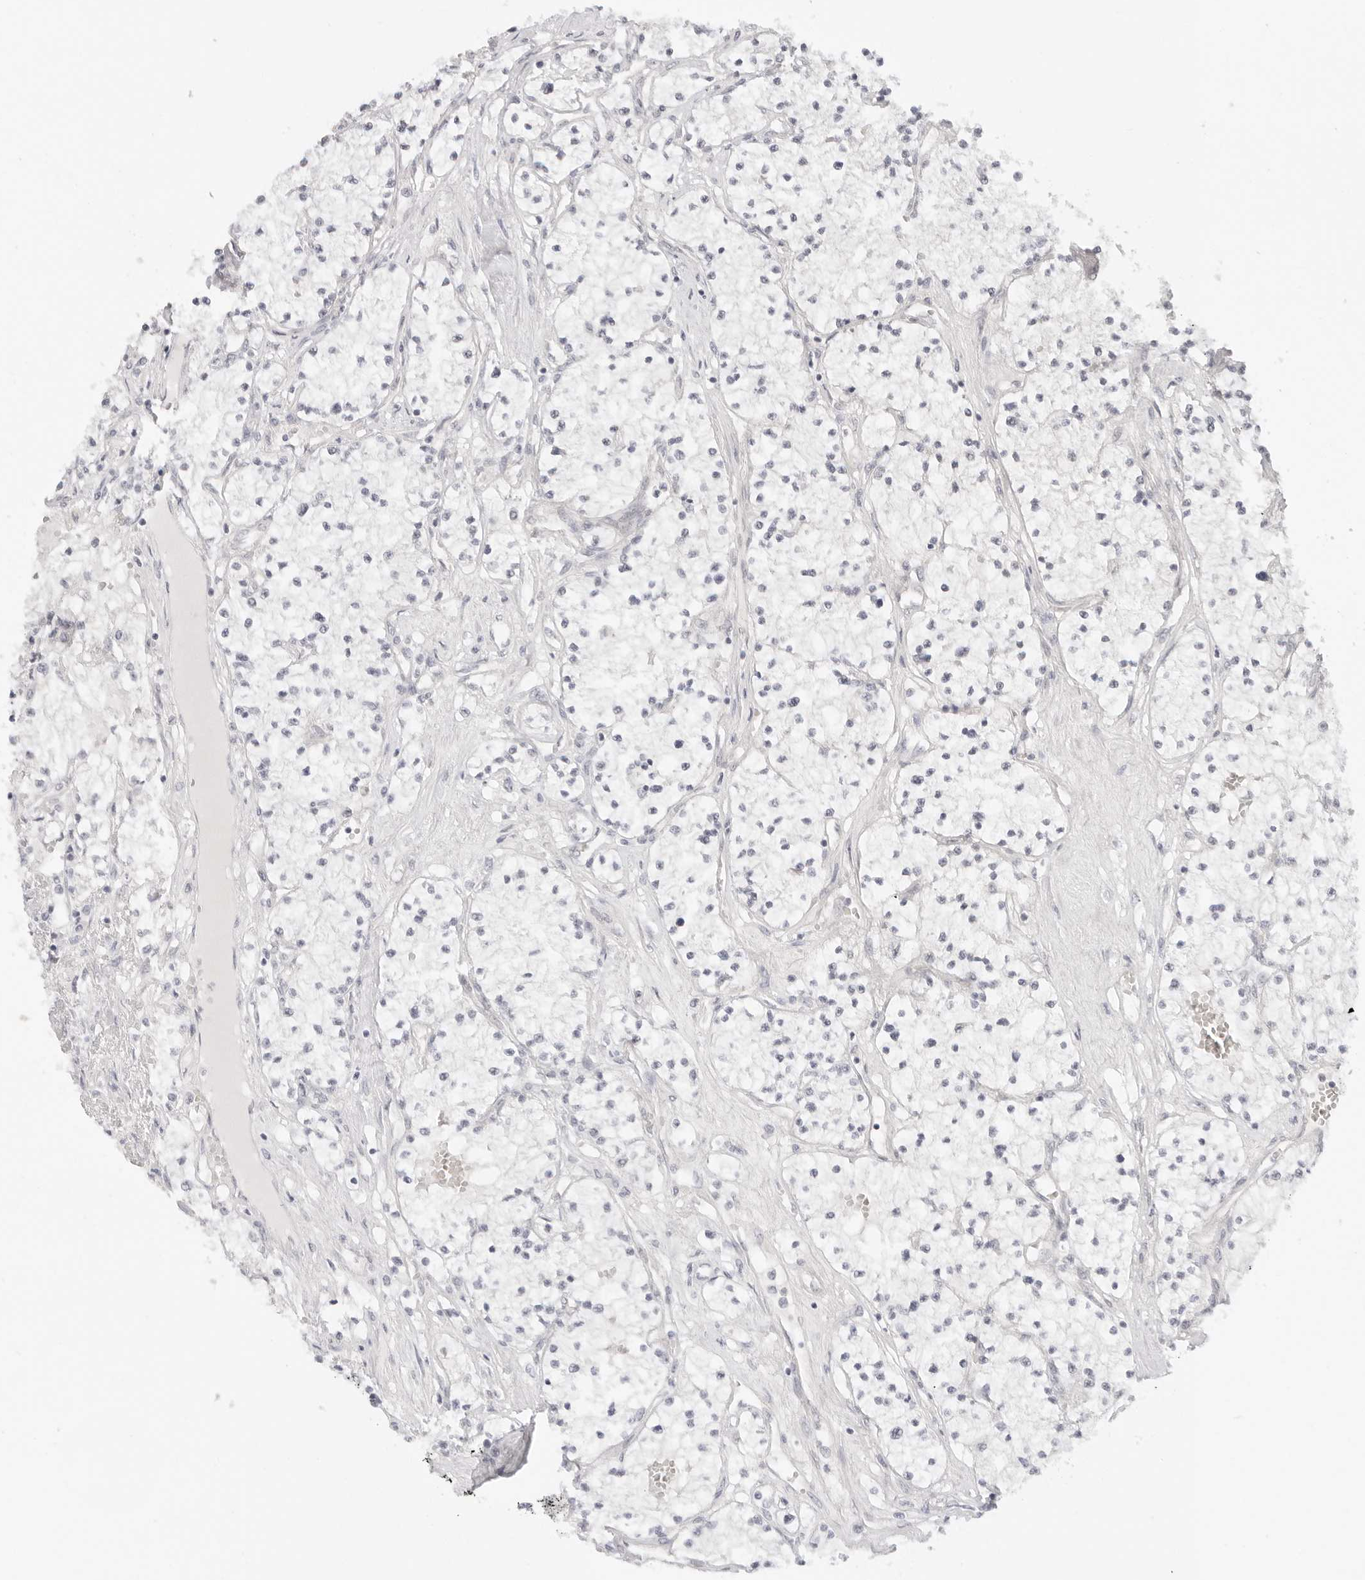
{"staining": {"intensity": "negative", "quantity": "none", "location": "none"}, "tissue": "renal cancer", "cell_type": "Tumor cells", "image_type": "cancer", "snomed": [{"axis": "morphology", "description": "Normal tissue, NOS"}, {"axis": "morphology", "description": "Adenocarcinoma, NOS"}, {"axis": "topography", "description": "Kidney"}], "caption": "Tumor cells show no significant protein positivity in renal adenocarcinoma.", "gene": "MED18", "patient": {"sex": "male", "age": 68}}